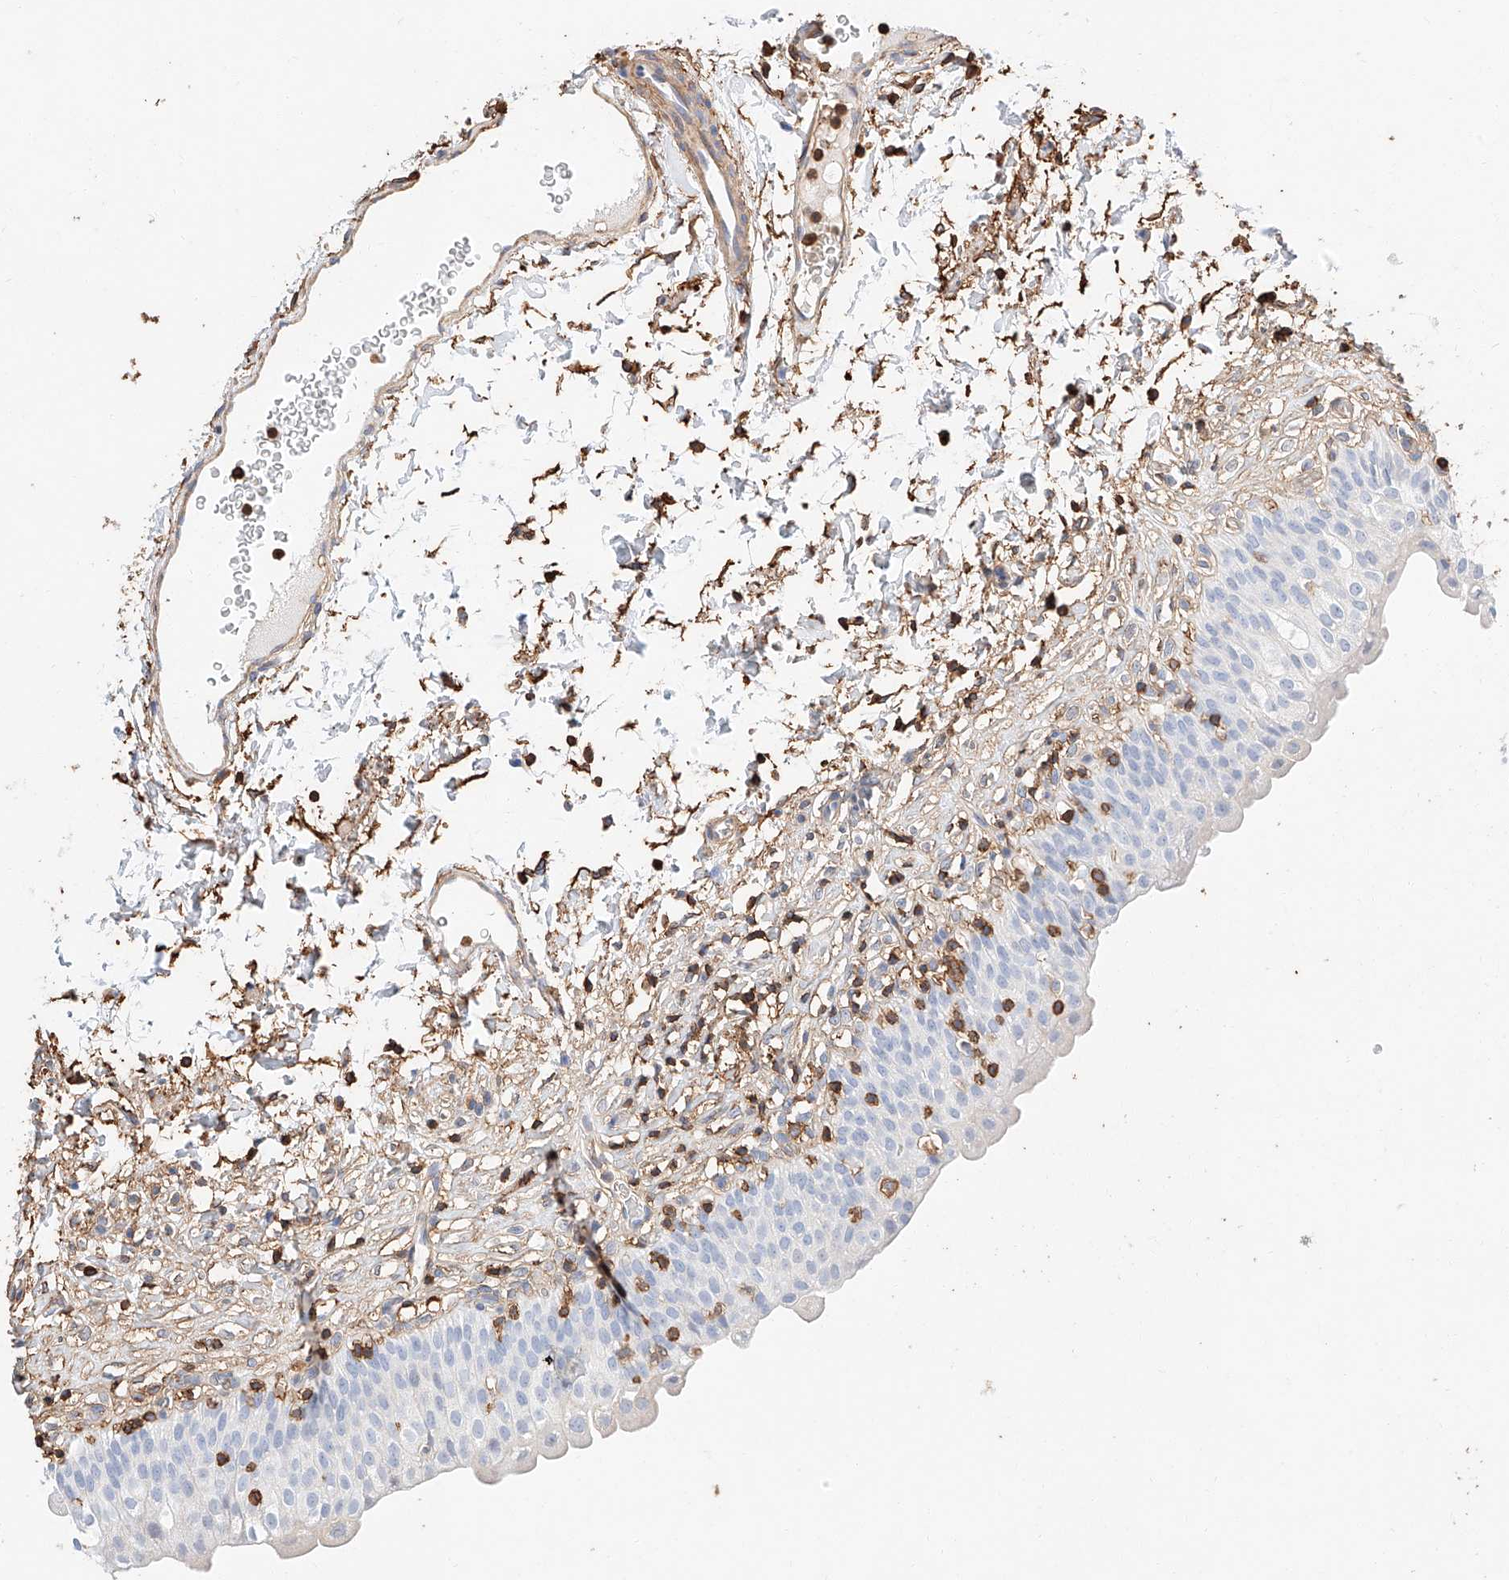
{"staining": {"intensity": "negative", "quantity": "none", "location": "none"}, "tissue": "urinary bladder", "cell_type": "Urothelial cells", "image_type": "normal", "snomed": [{"axis": "morphology", "description": "Normal tissue, NOS"}, {"axis": "topography", "description": "Urinary bladder"}], "caption": "DAB immunohistochemical staining of unremarkable urinary bladder exhibits no significant expression in urothelial cells.", "gene": "WFS1", "patient": {"sex": "male", "age": 55}}